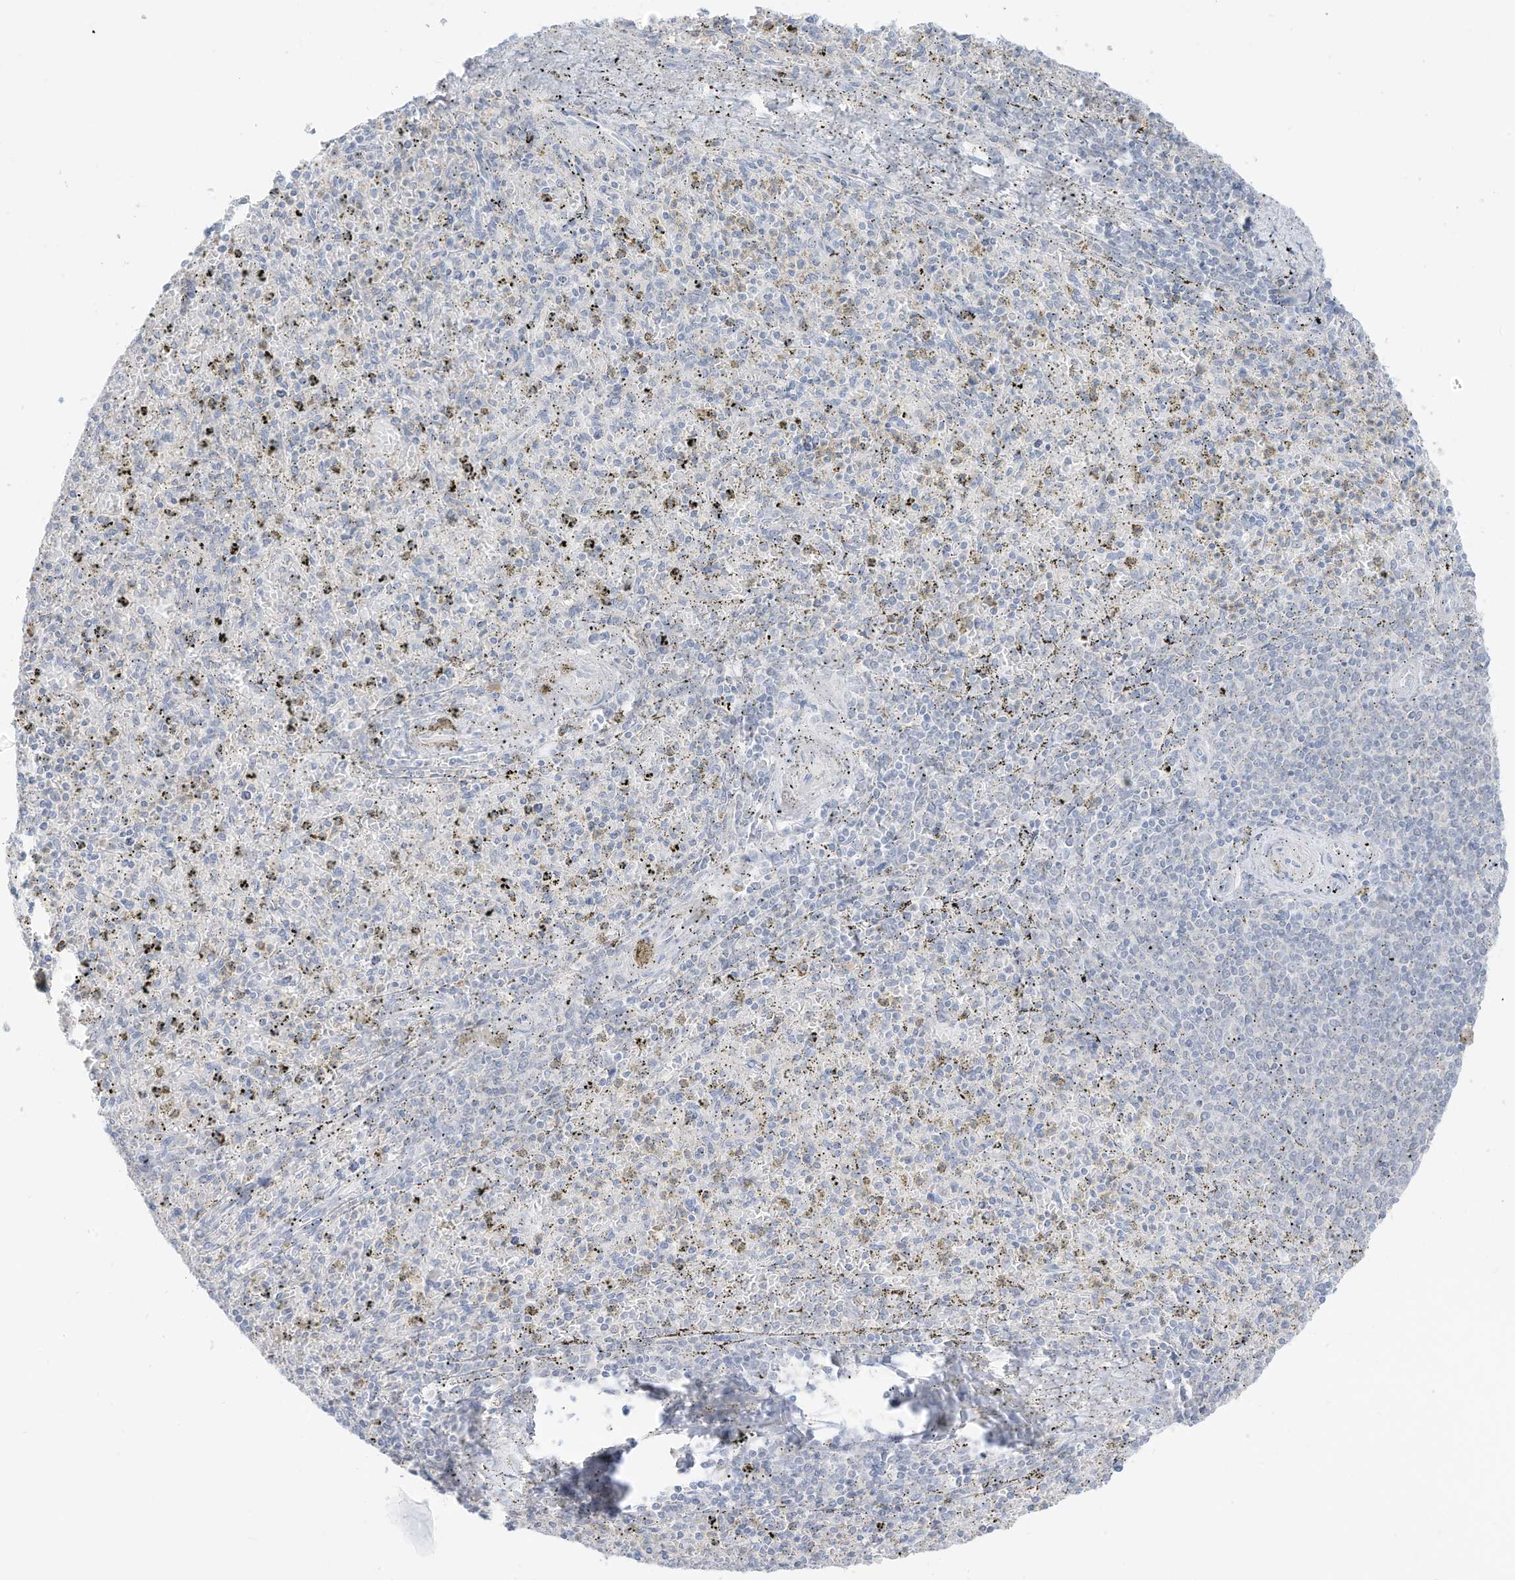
{"staining": {"intensity": "negative", "quantity": "none", "location": "none"}, "tissue": "spleen", "cell_type": "Cells in red pulp", "image_type": "normal", "snomed": [{"axis": "morphology", "description": "Normal tissue, NOS"}, {"axis": "topography", "description": "Spleen"}], "caption": "Photomicrograph shows no significant protein expression in cells in red pulp of benign spleen.", "gene": "OGT", "patient": {"sex": "male", "age": 72}}